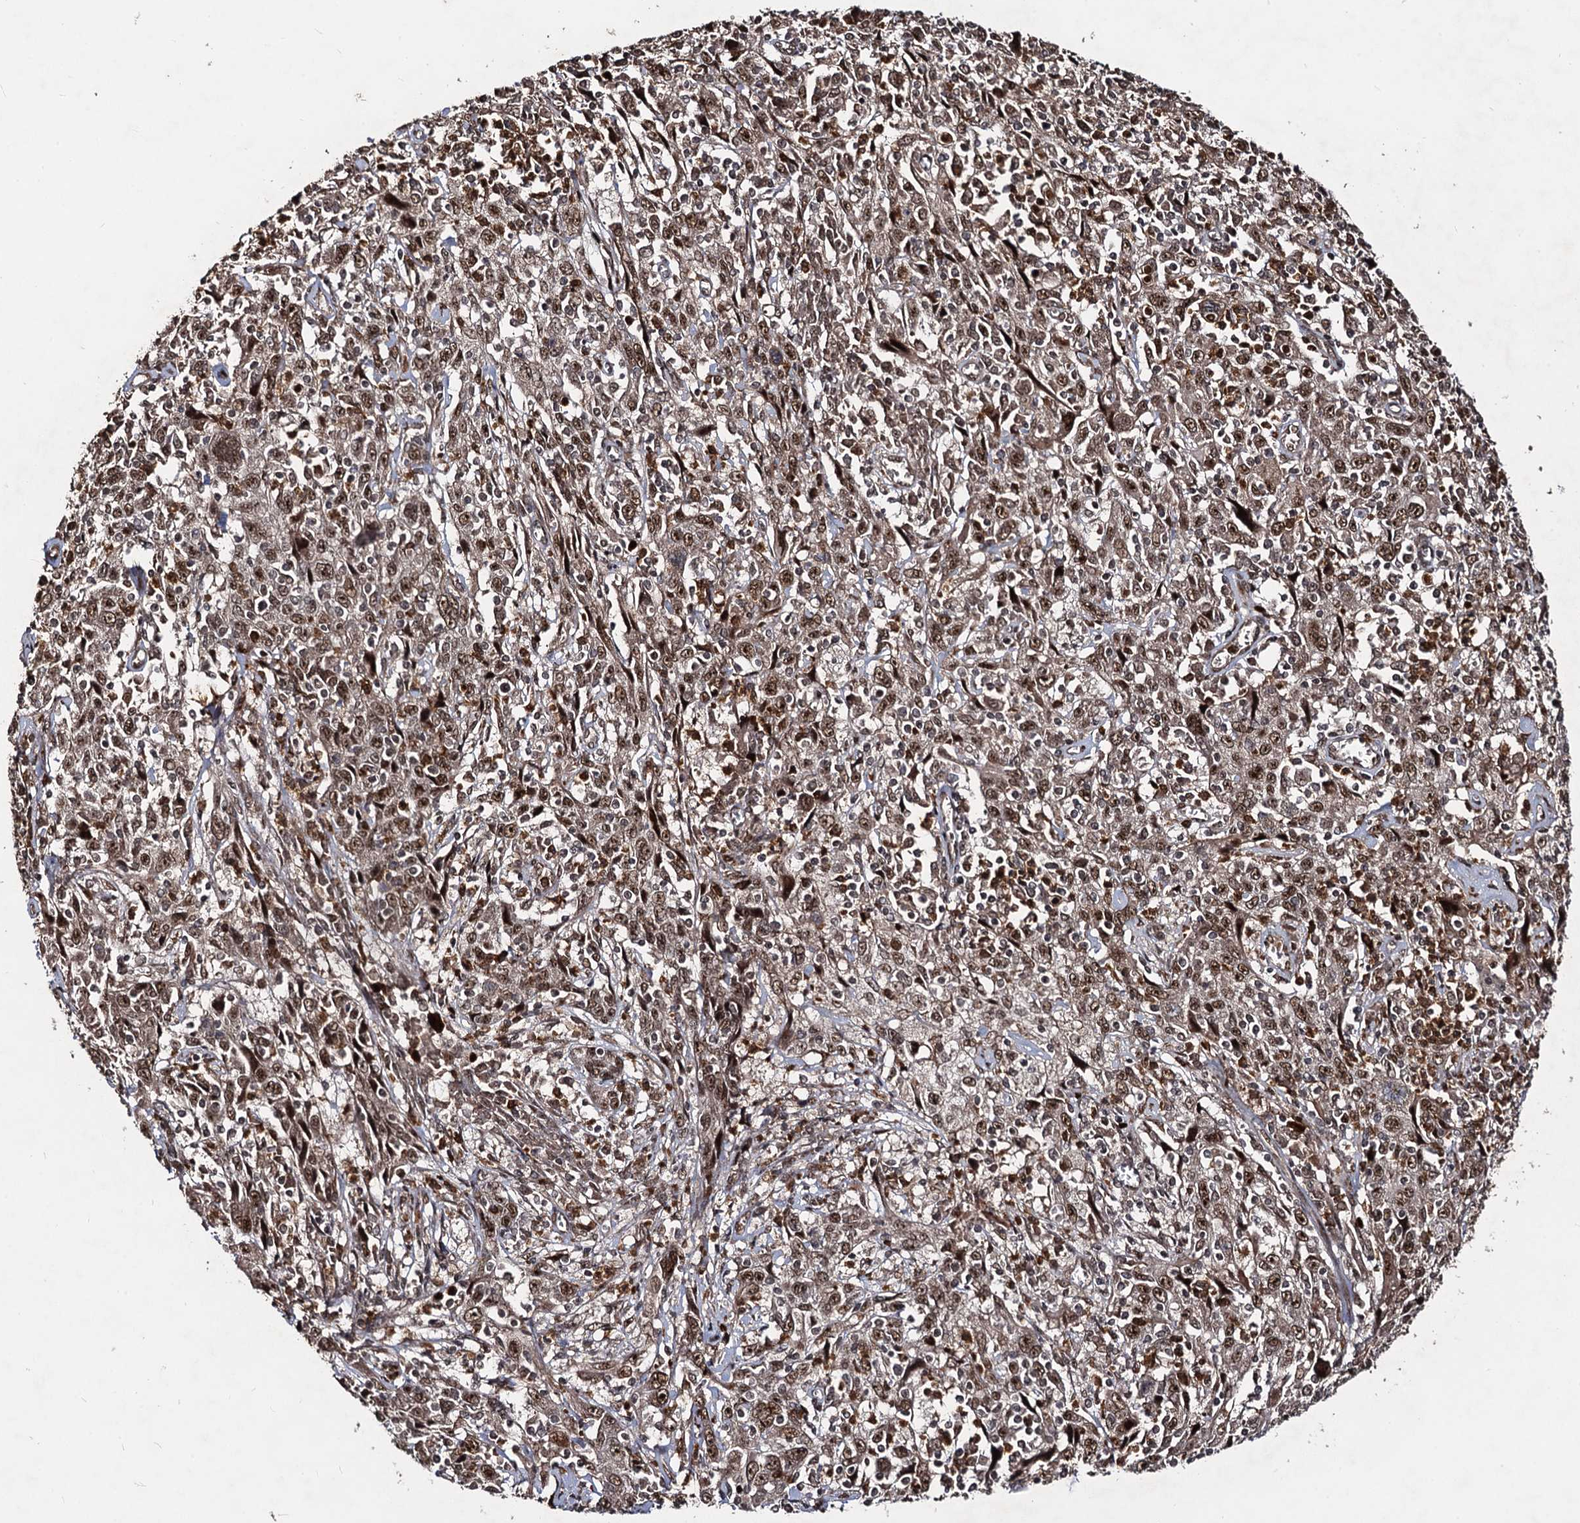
{"staining": {"intensity": "moderate", "quantity": ">75%", "location": "nuclear"}, "tissue": "cervical cancer", "cell_type": "Tumor cells", "image_type": "cancer", "snomed": [{"axis": "morphology", "description": "Squamous cell carcinoma, NOS"}, {"axis": "topography", "description": "Cervix"}], "caption": "A brown stain shows moderate nuclear expression of a protein in cervical squamous cell carcinoma tumor cells. The staining was performed using DAB to visualize the protein expression in brown, while the nuclei were stained in blue with hematoxylin (Magnification: 20x).", "gene": "SFSWAP", "patient": {"sex": "female", "age": 46}}